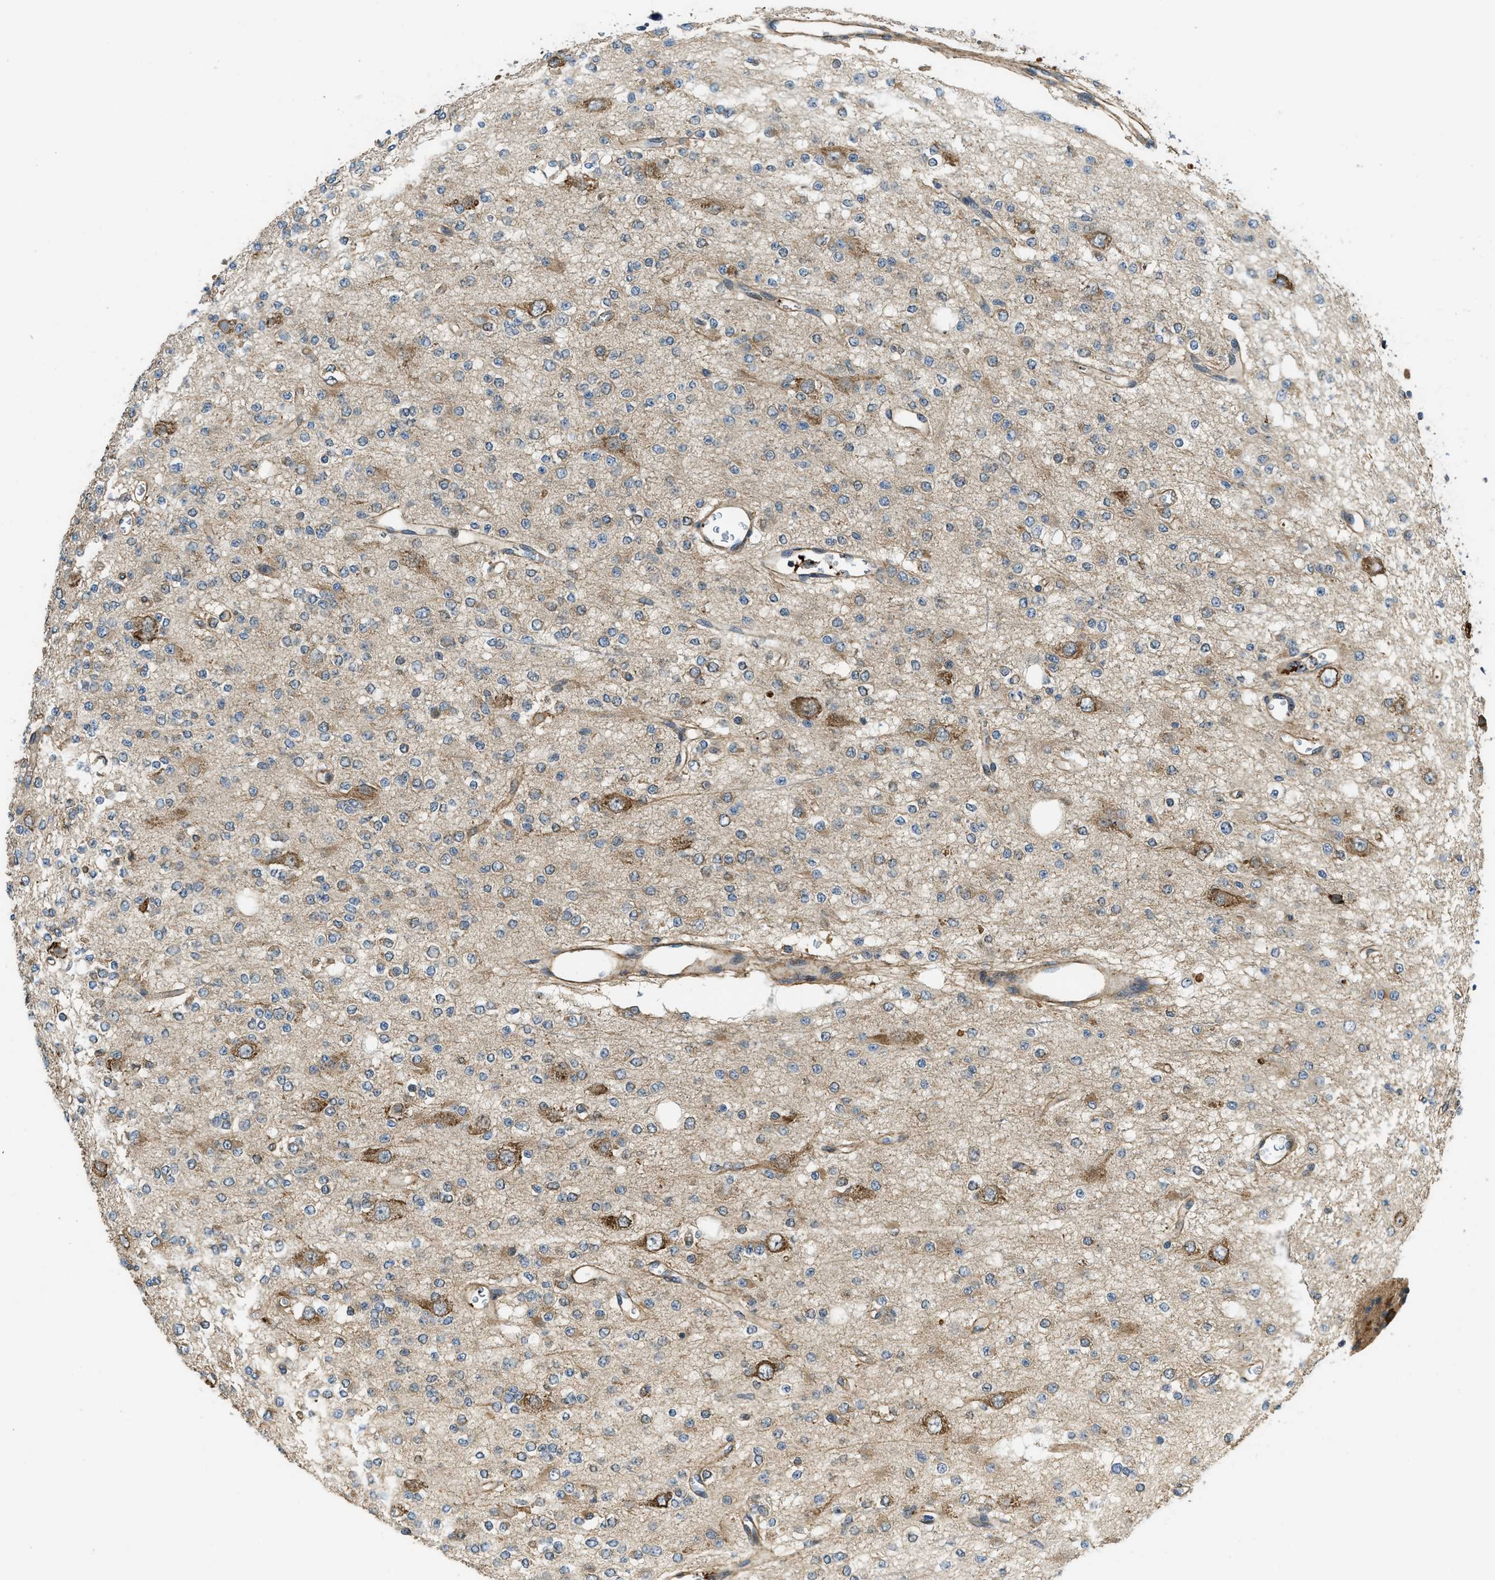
{"staining": {"intensity": "weak", "quantity": "<25%", "location": "cytoplasmic/membranous"}, "tissue": "glioma", "cell_type": "Tumor cells", "image_type": "cancer", "snomed": [{"axis": "morphology", "description": "Glioma, malignant, Low grade"}, {"axis": "topography", "description": "Brain"}], "caption": "IHC photomicrograph of neoplastic tissue: low-grade glioma (malignant) stained with DAB (3,3'-diaminobenzidine) displays no significant protein staining in tumor cells.", "gene": "CGN", "patient": {"sex": "male", "age": 38}}